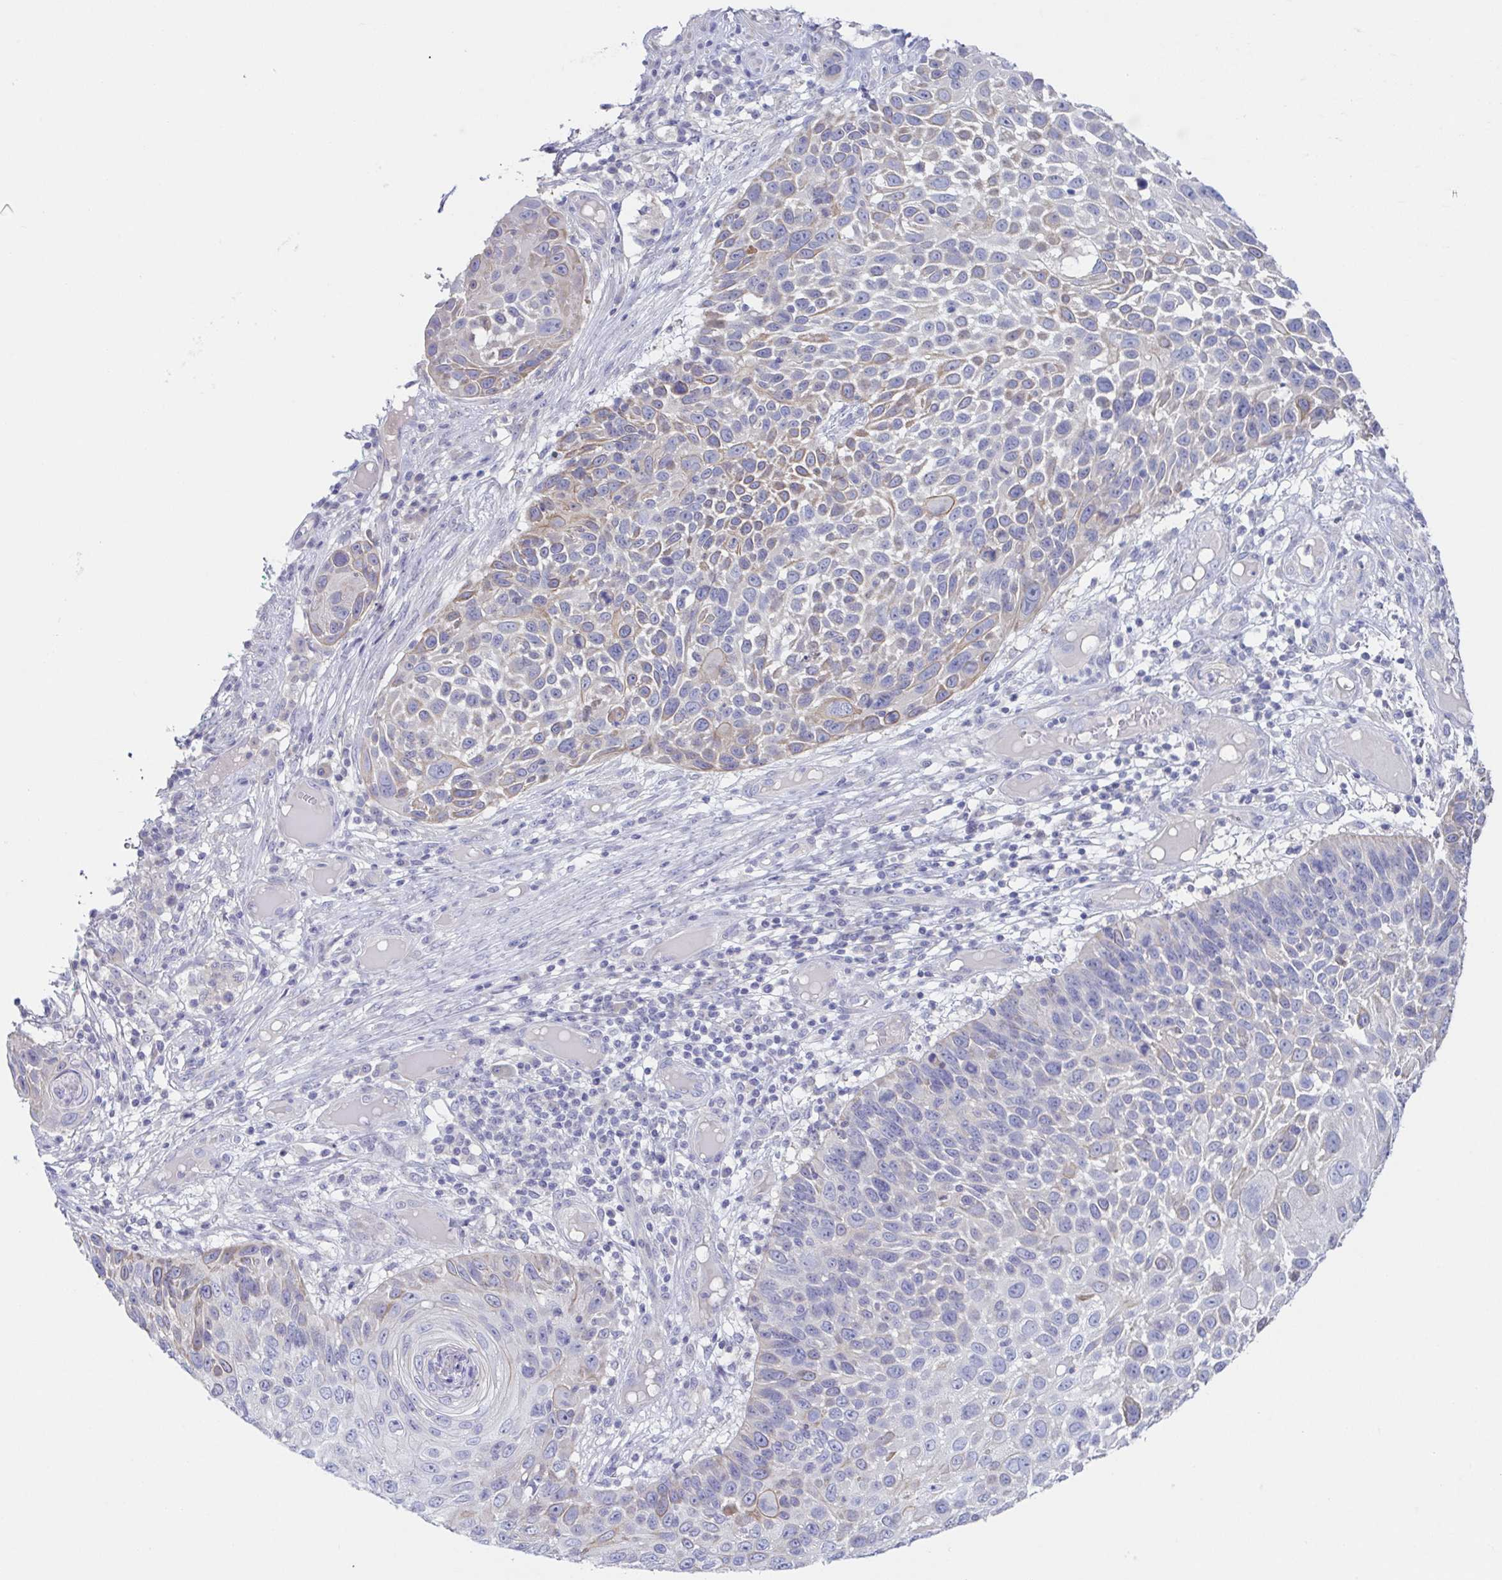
{"staining": {"intensity": "weak", "quantity": "<25%", "location": "cytoplasmic/membranous"}, "tissue": "skin cancer", "cell_type": "Tumor cells", "image_type": "cancer", "snomed": [{"axis": "morphology", "description": "Squamous cell carcinoma, NOS"}, {"axis": "topography", "description": "Skin"}], "caption": "Tumor cells are negative for protein expression in human squamous cell carcinoma (skin).", "gene": "HTR2A", "patient": {"sex": "male", "age": 92}}